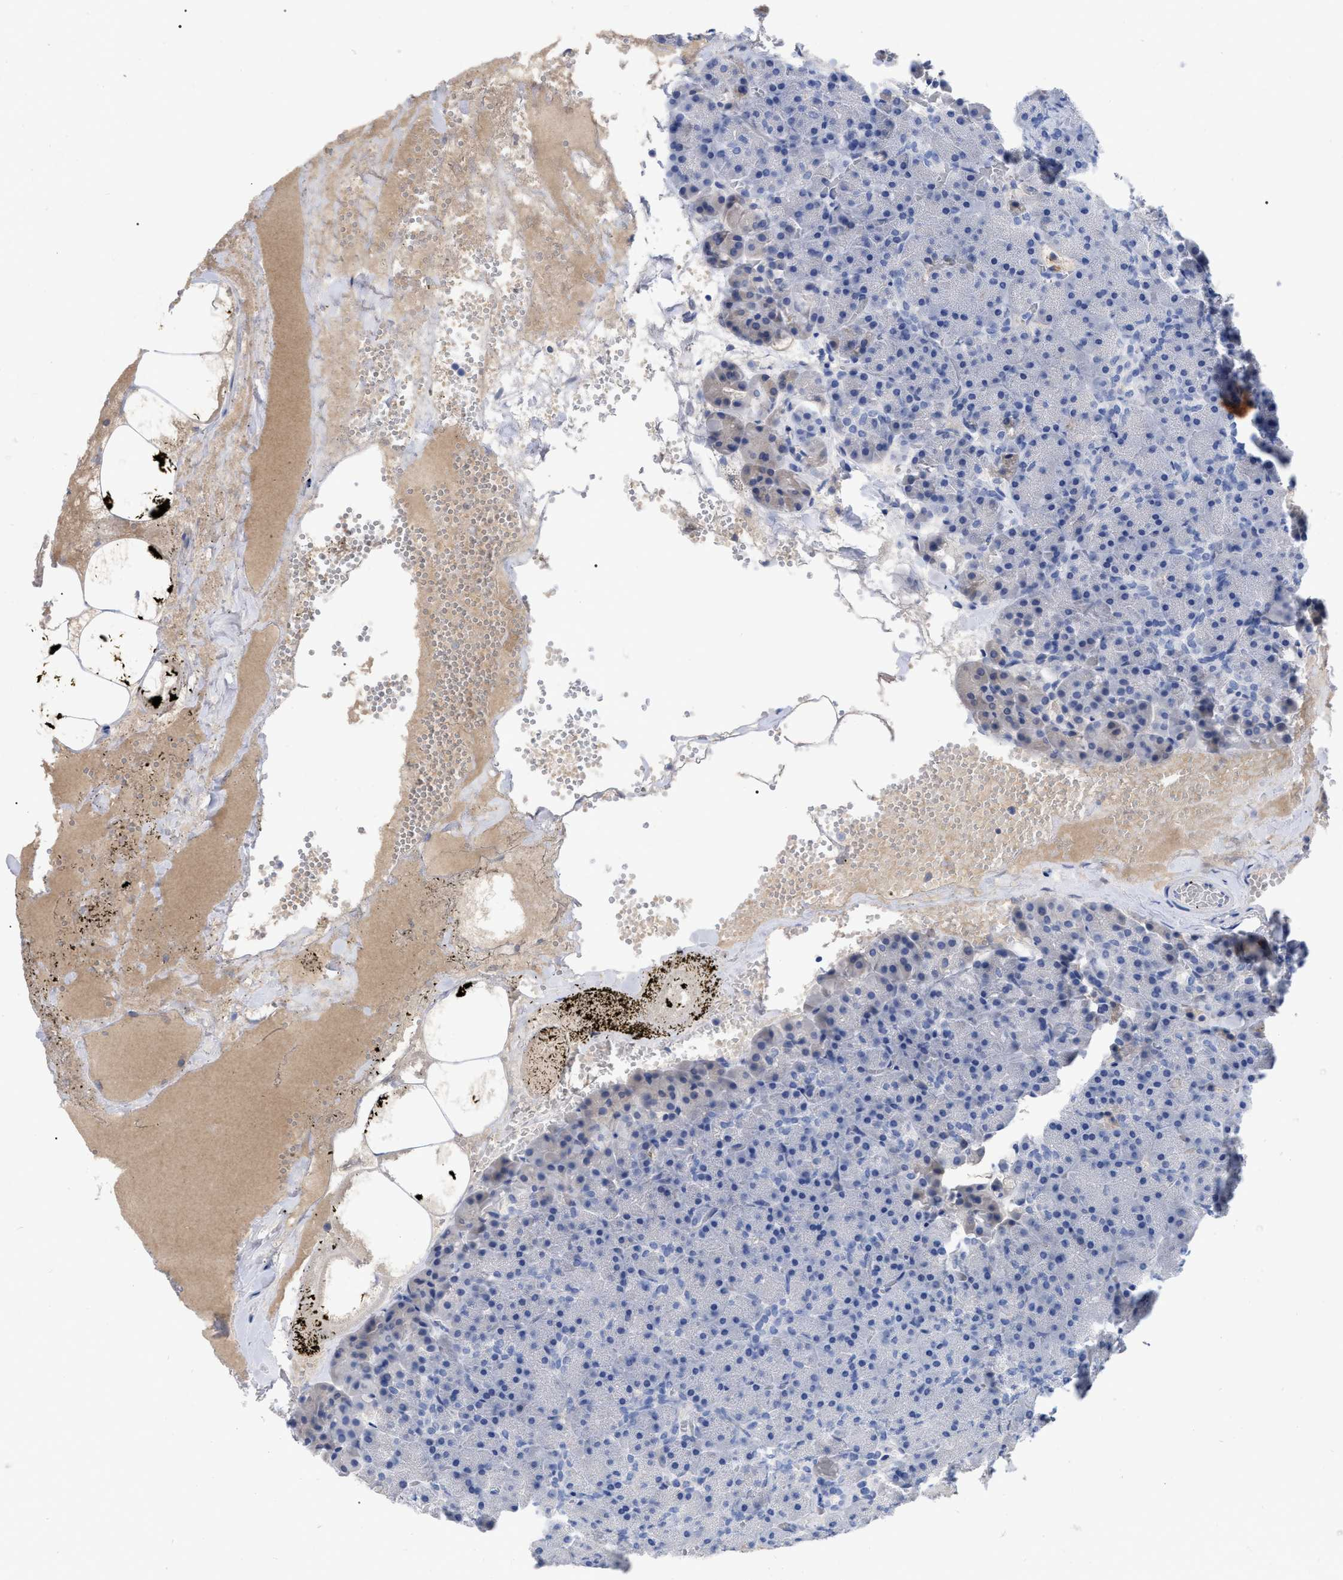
{"staining": {"intensity": "negative", "quantity": "none", "location": "none"}, "tissue": "pancreas", "cell_type": "Exocrine glandular cells", "image_type": "normal", "snomed": [{"axis": "morphology", "description": "Normal tissue, NOS"}, {"axis": "morphology", "description": "Carcinoid, malignant, NOS"}, {"axis": "topography", "description": "Pancreas"}], "caption": "The photomicrograph demonstrates no significant staining in exocrine glandular cells of pancreas.", "gene": "IGHV5", "patient": {"sex": "female", "age": 35}}